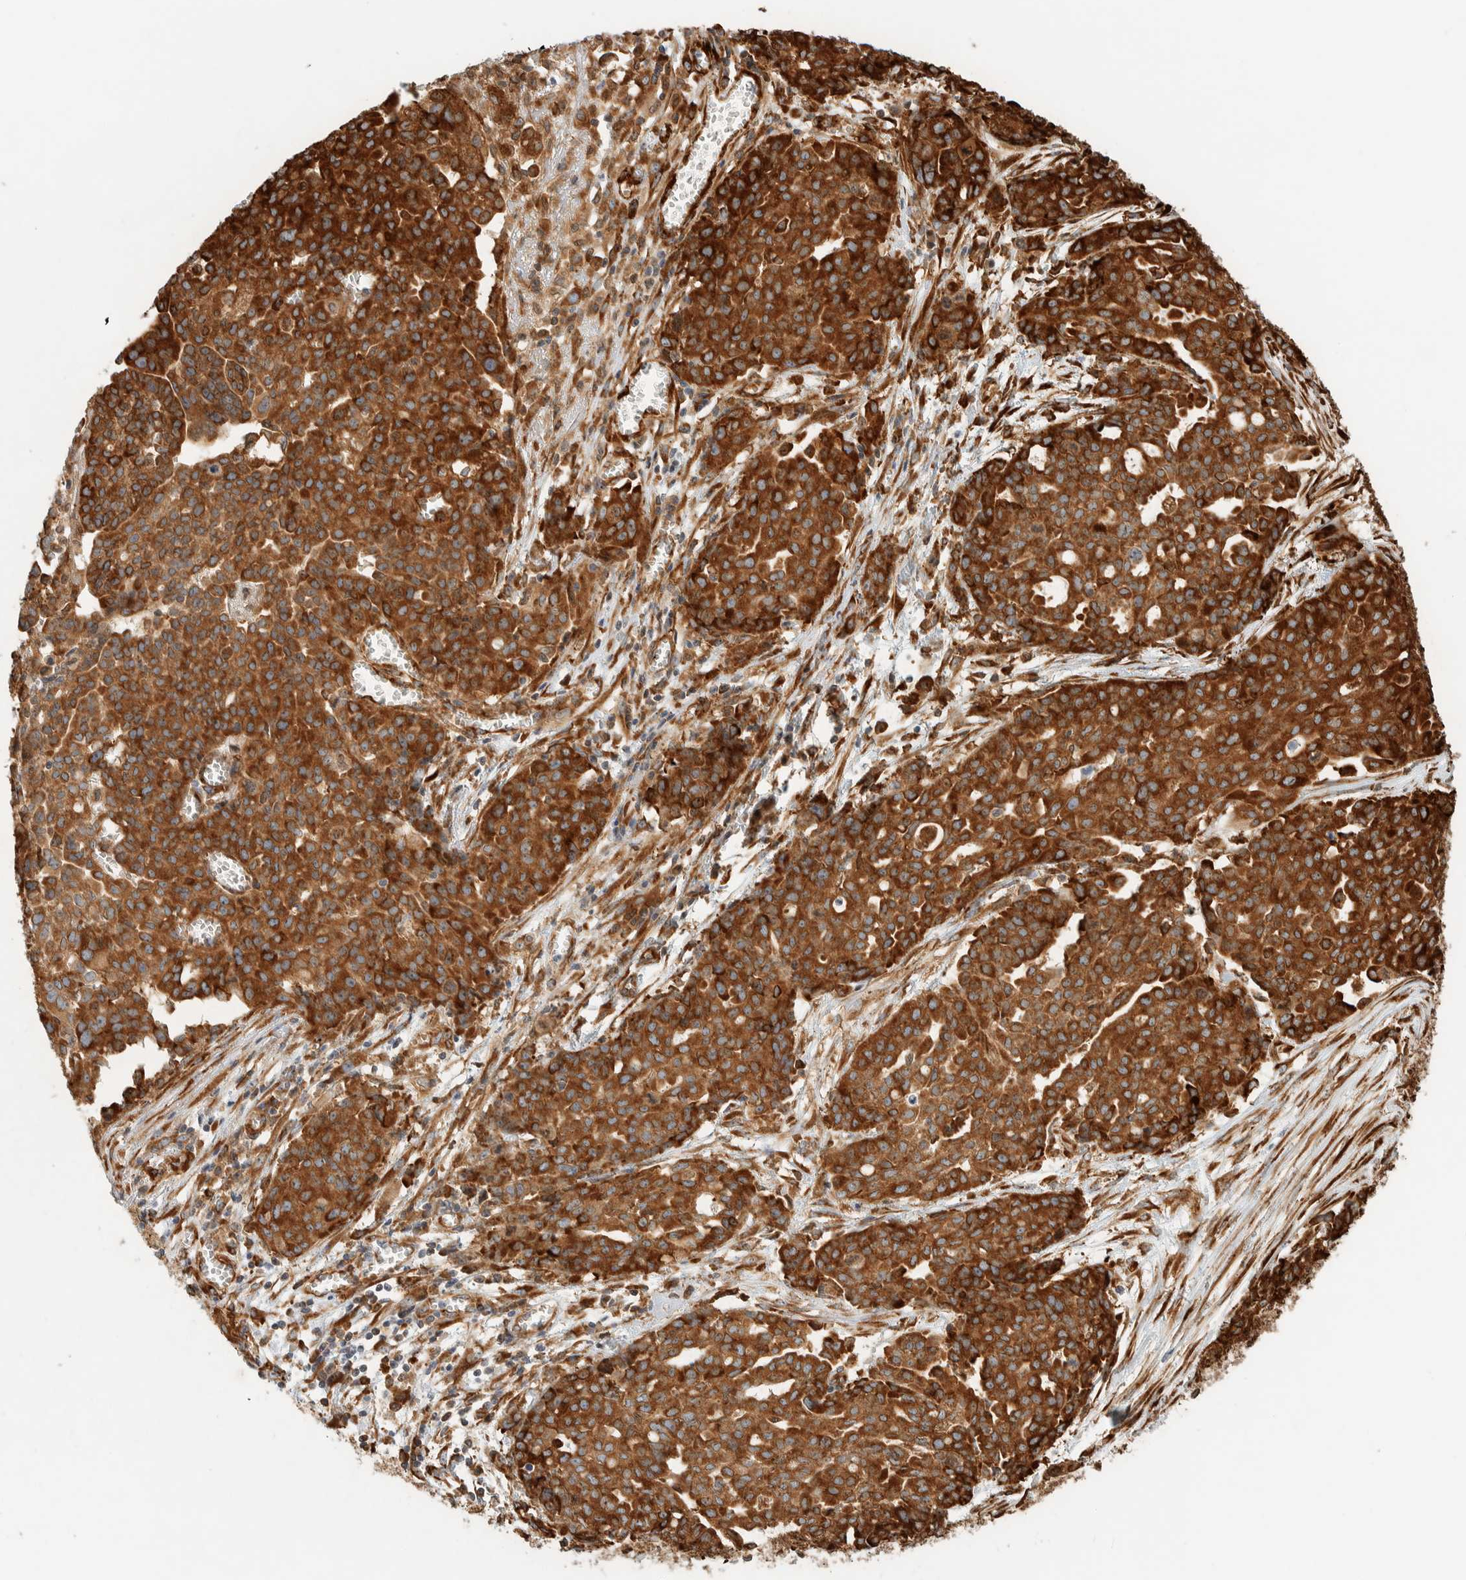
{"staining": {"intensity": "strong", "quantity": ">75%", "location": "cytoplasmic/membranous"}, "tissue": "ovarian cancer", "cell_type": "Tumor cells", "image_type": "cancer", "snomed": [{"axis": "morphology", "description": "Cystadenocarcinoma, serous, NOS"}, {"axis": "topography", "description": "Soft tissue"}, {"axis": "topography", "description": "Ovary"}], "caption": "A brown stain shows strong cytoplasmic/membranous staining of a protein in human ovarian cancer tumor cells.", "gene": "LLGL2", "patient": {"sex": "female", "age": 57}}